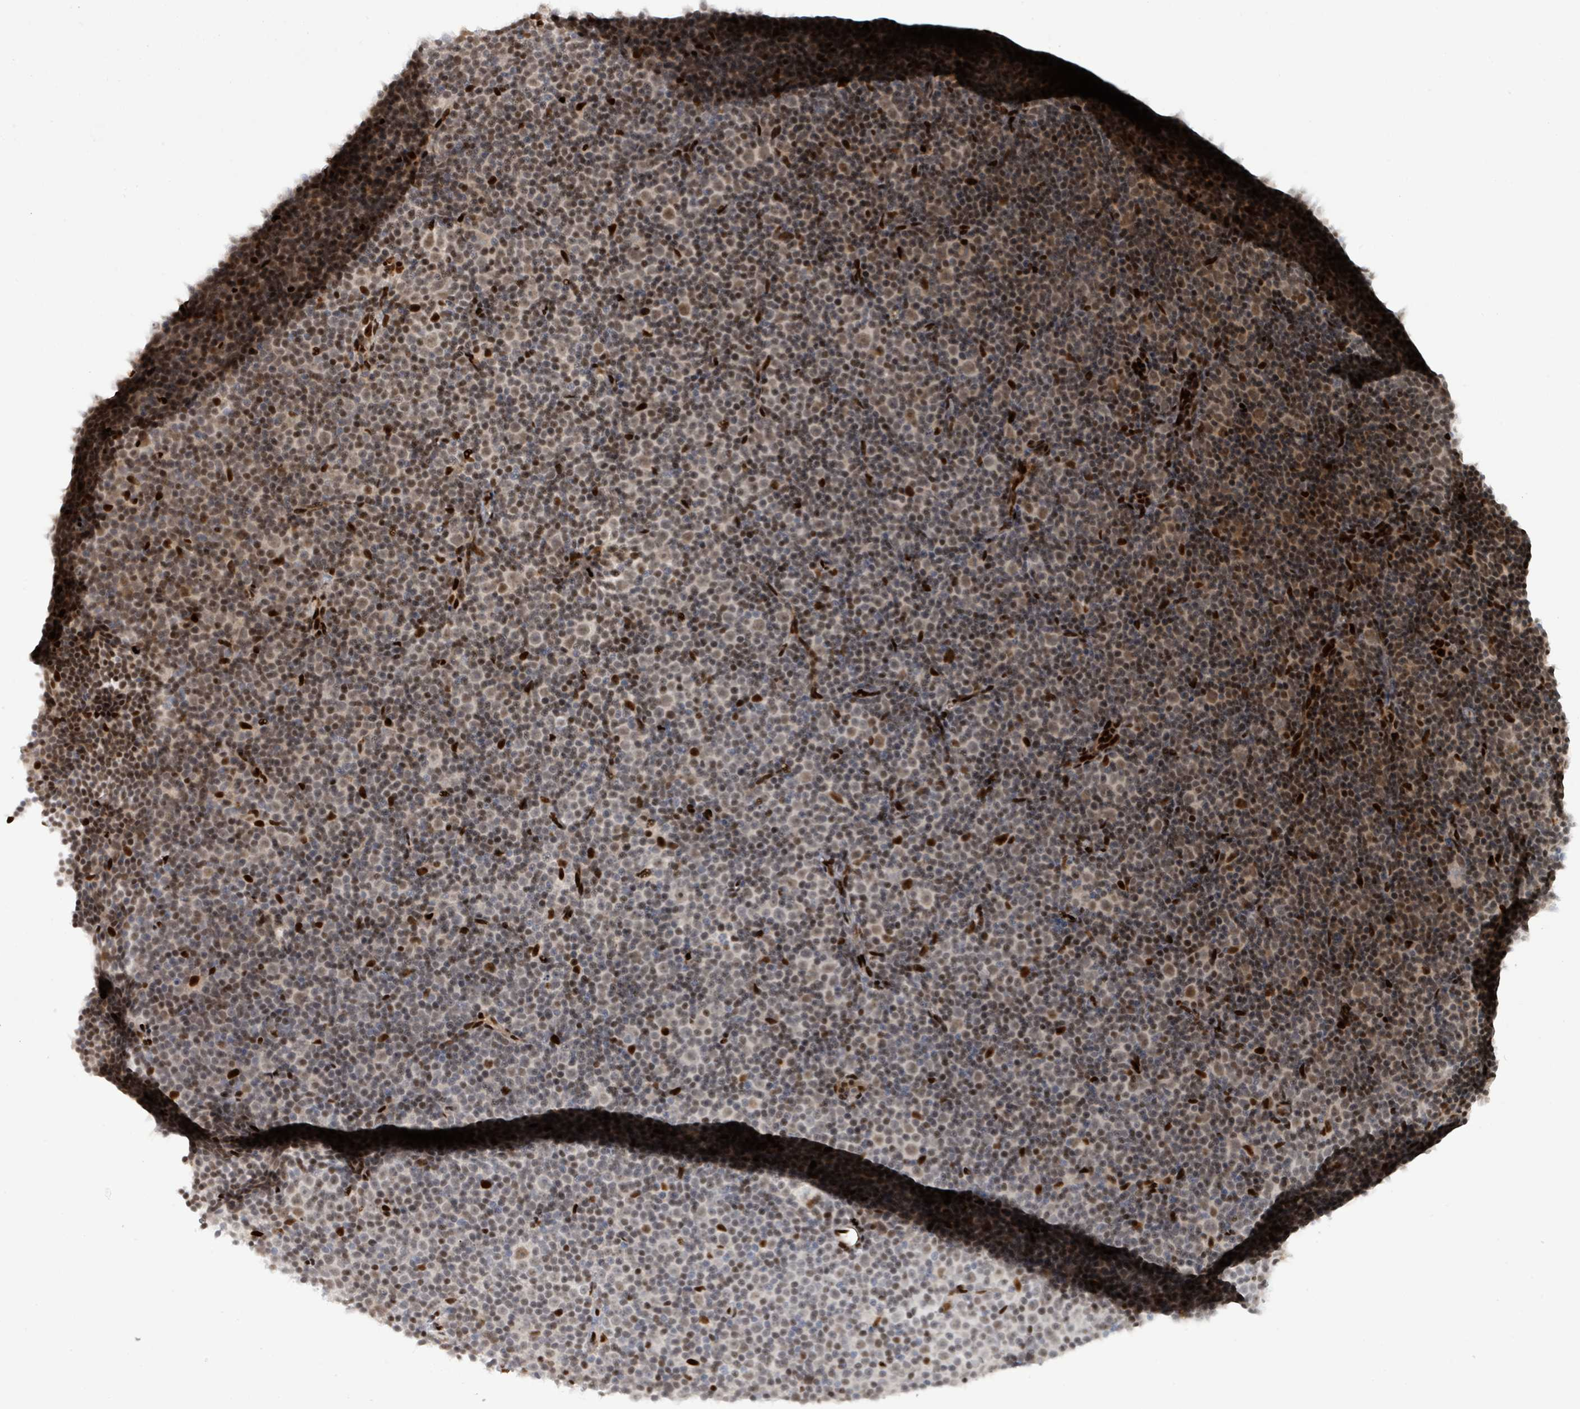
{"staining": {"intensity": "moderate", "quantity": ">75%", "location": "nuclear"}, "tissue": "lymphoma", "cell_type": "Tumor cells", "image_type": "cancer", "snomed": [{"axis": "morphology", "description": "Malignant lymphoma, non-Hodgkin's type, Low grade"}, {"axis": "topography", "description": "Lymph node"}], "caption": "Malignant lymphoma, non-Hodgkin's type (low-grade) stained with immunohistochemistry displays moderate nuclear positivity in about >75% of tumor cells.", "gene": "KLF3", "patient": {"sex": "female", "age": 67}}